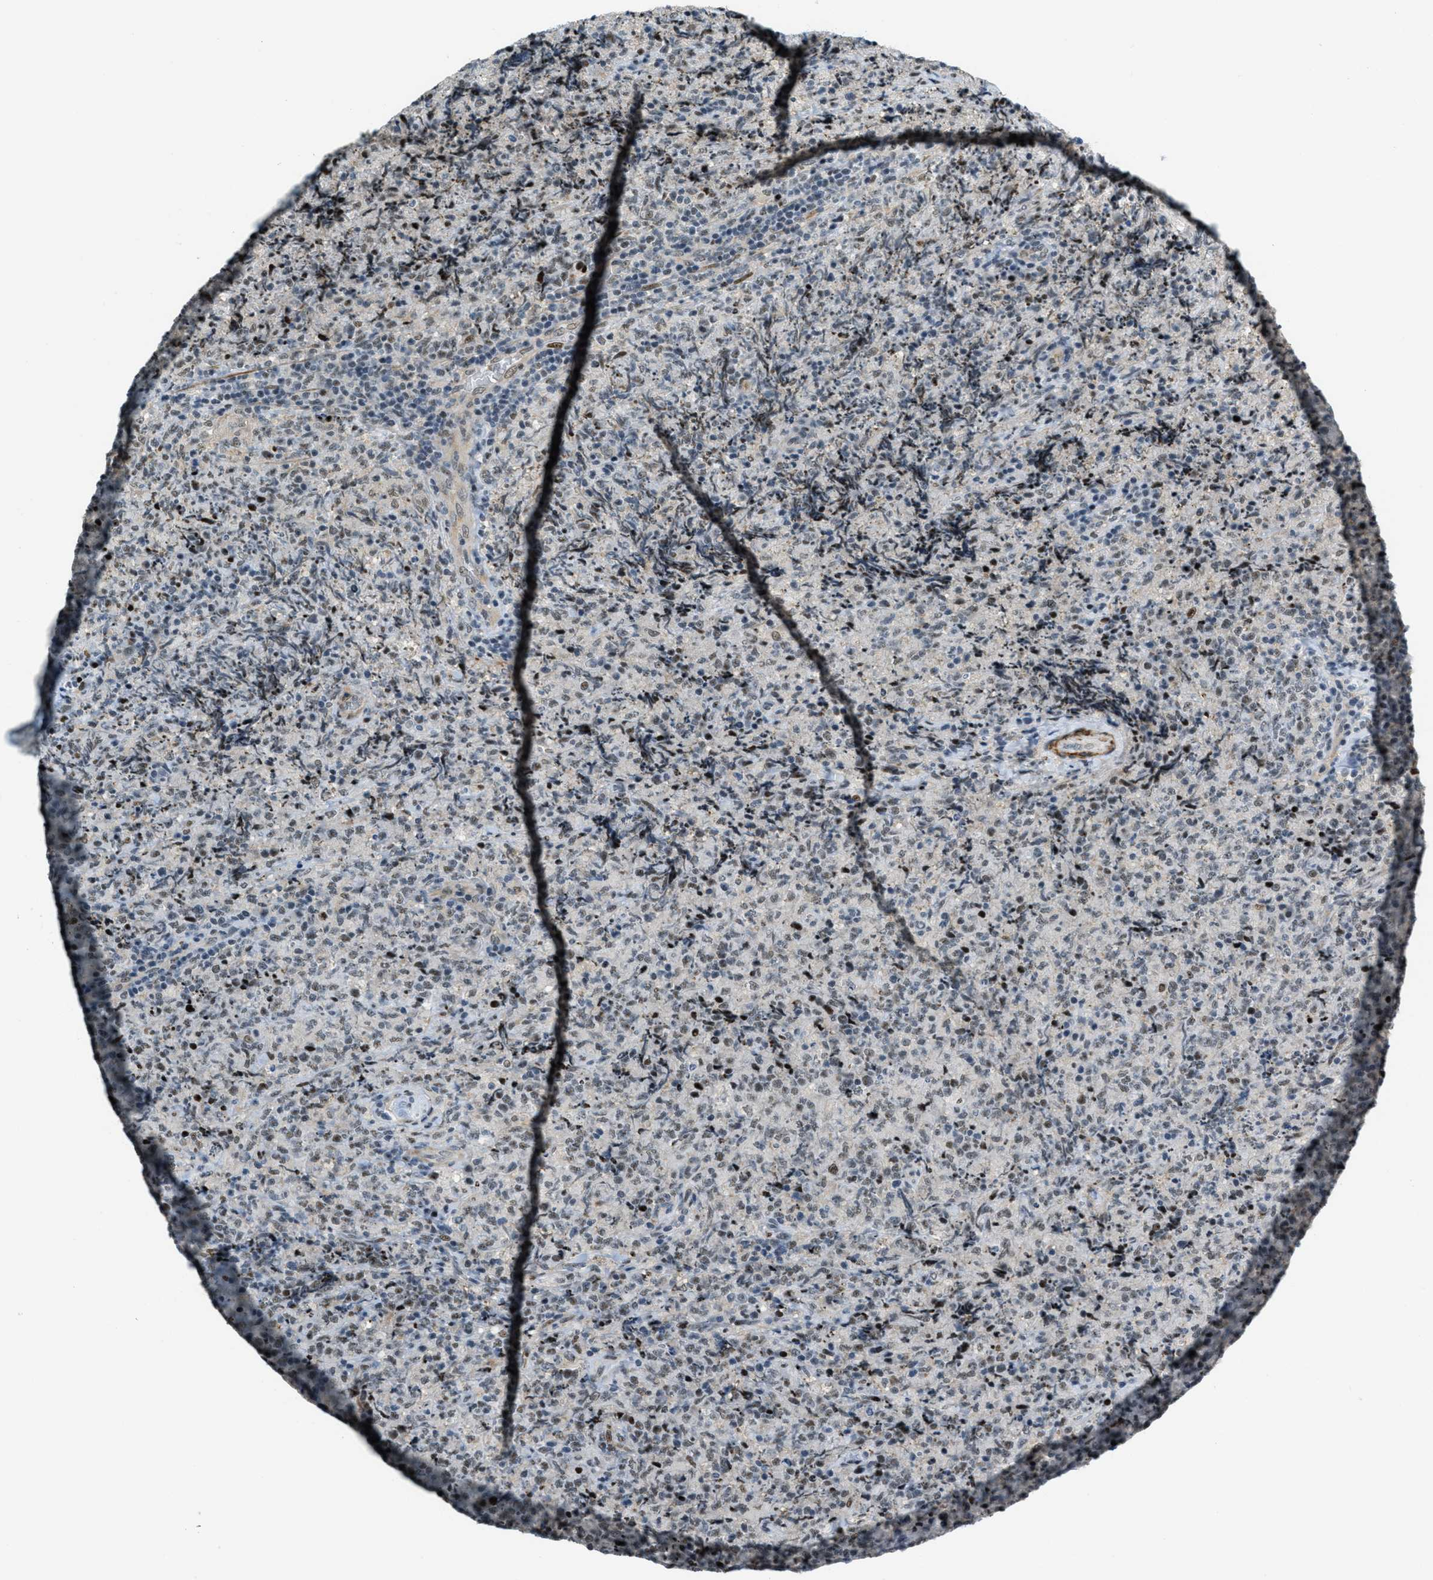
{"staining": {"intensity": "weak", "quantity": "<25%", "location": "nuclear"}, "tissue": "lymphoma", "cell_type": "Tumor cells", "image_type": "cancer", "snomed": [{"axis": "morphology", "description": "Malignant lymphoma, non-Hodgkin's type, High grade"}, {"axis": "topography", "description": "Tonsil"}], "caption": "IHC image of high-grade malignant lymphoma, non-Hodgkin's type stained for a protein (brown), which displays no positivity in tumor cells. (DAB (3,3'-diaminobenzidine) immunohistochemistry, high magnification).", "gene": "ZDHHC23", "patient": {"sex": "female", "age": 36}}